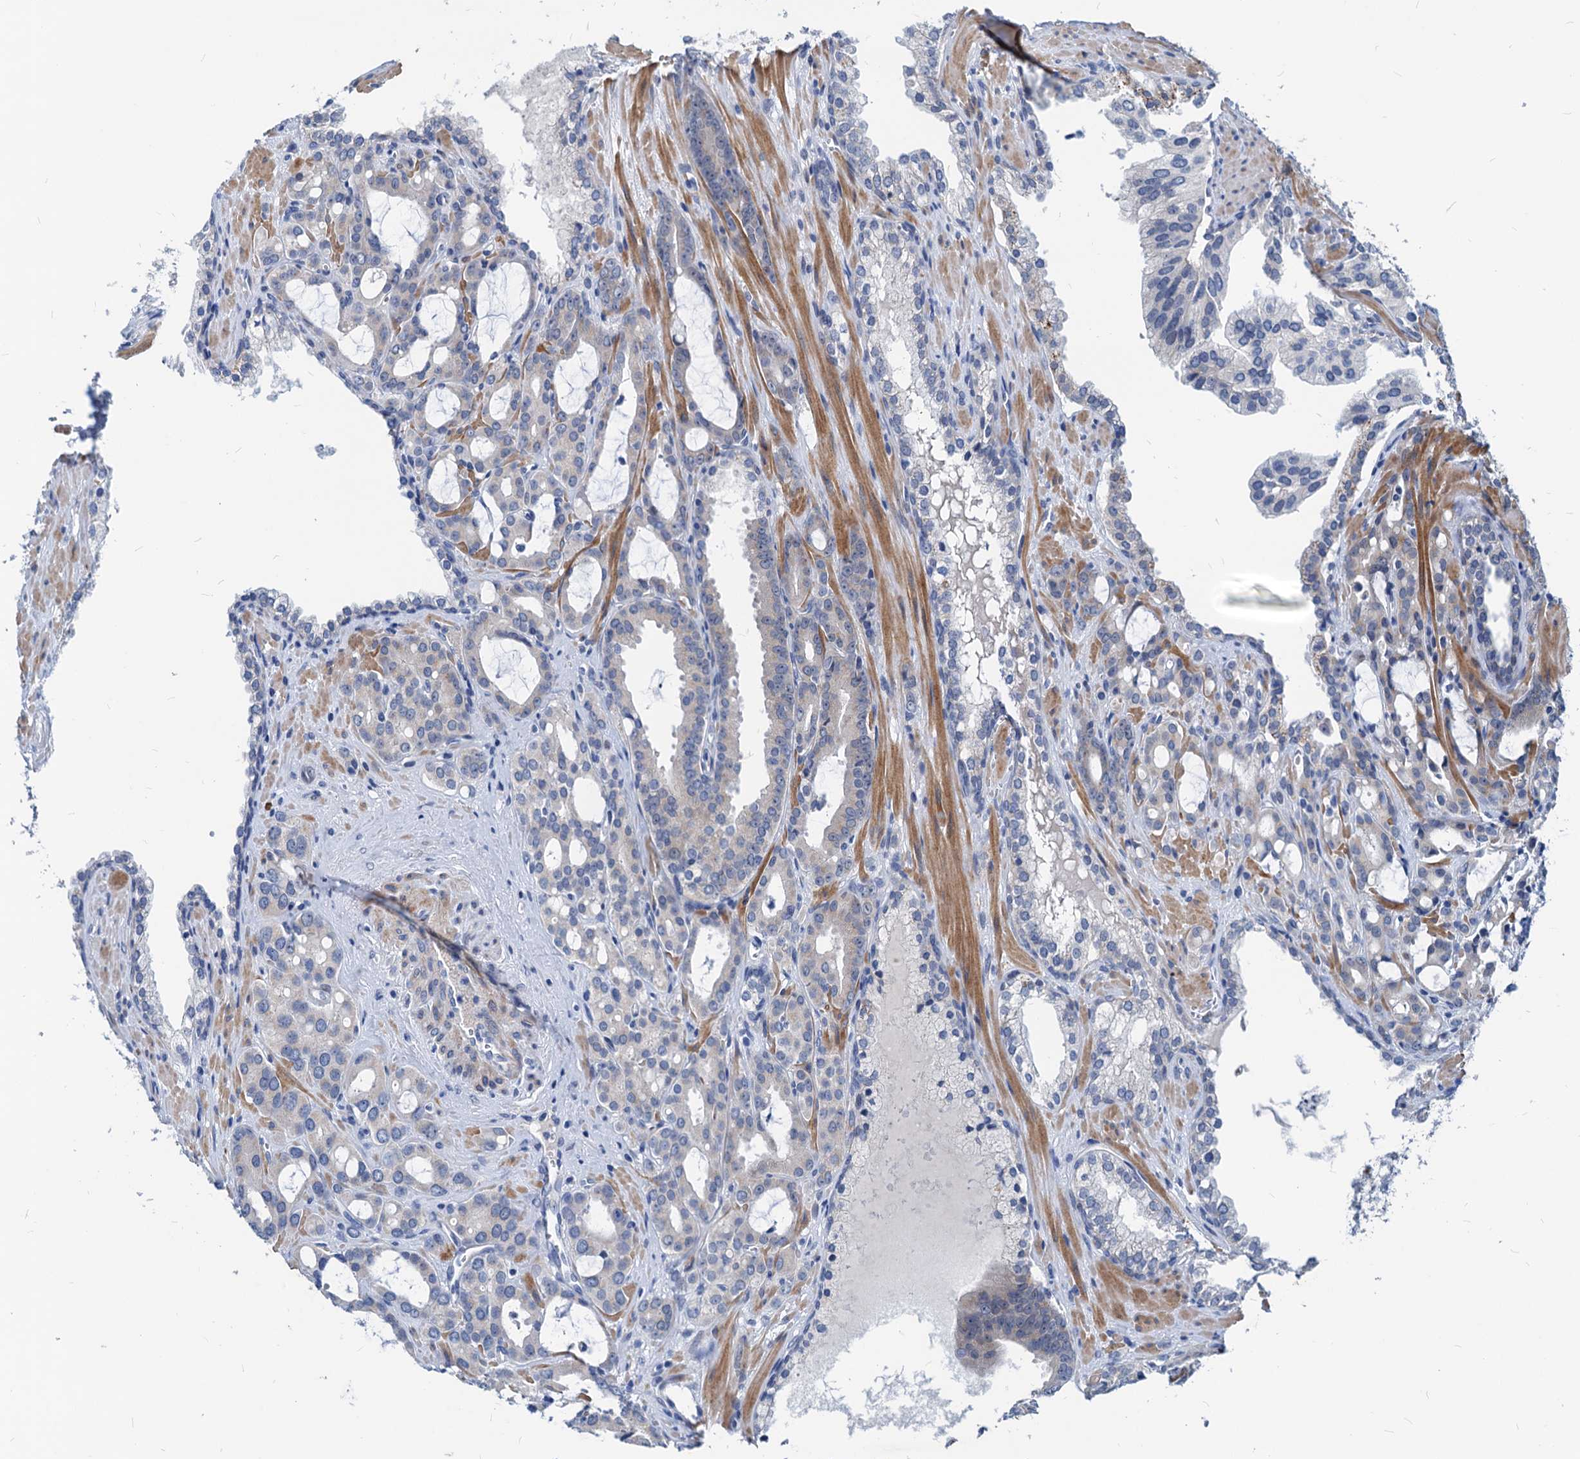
{"staining": {"intensity": "negative", "quantity": "none", "location": "none"}, "tissue": "prostate cancer", "cell_type": "Tumor cells", "image_type": "cancer", "snomed": [{"axis": "morphology", "description": "Adenocarcinoma, High grade"}, {"axis": "topography", "description": "Prostate"}], "caption": "DAB immunohistochemical staining of human prostate adenocarcinoma (high-grade) shows no significant staining in tumor cells.", "gene": "HSF2", "patient": {"sex": "male", "age": 72}}